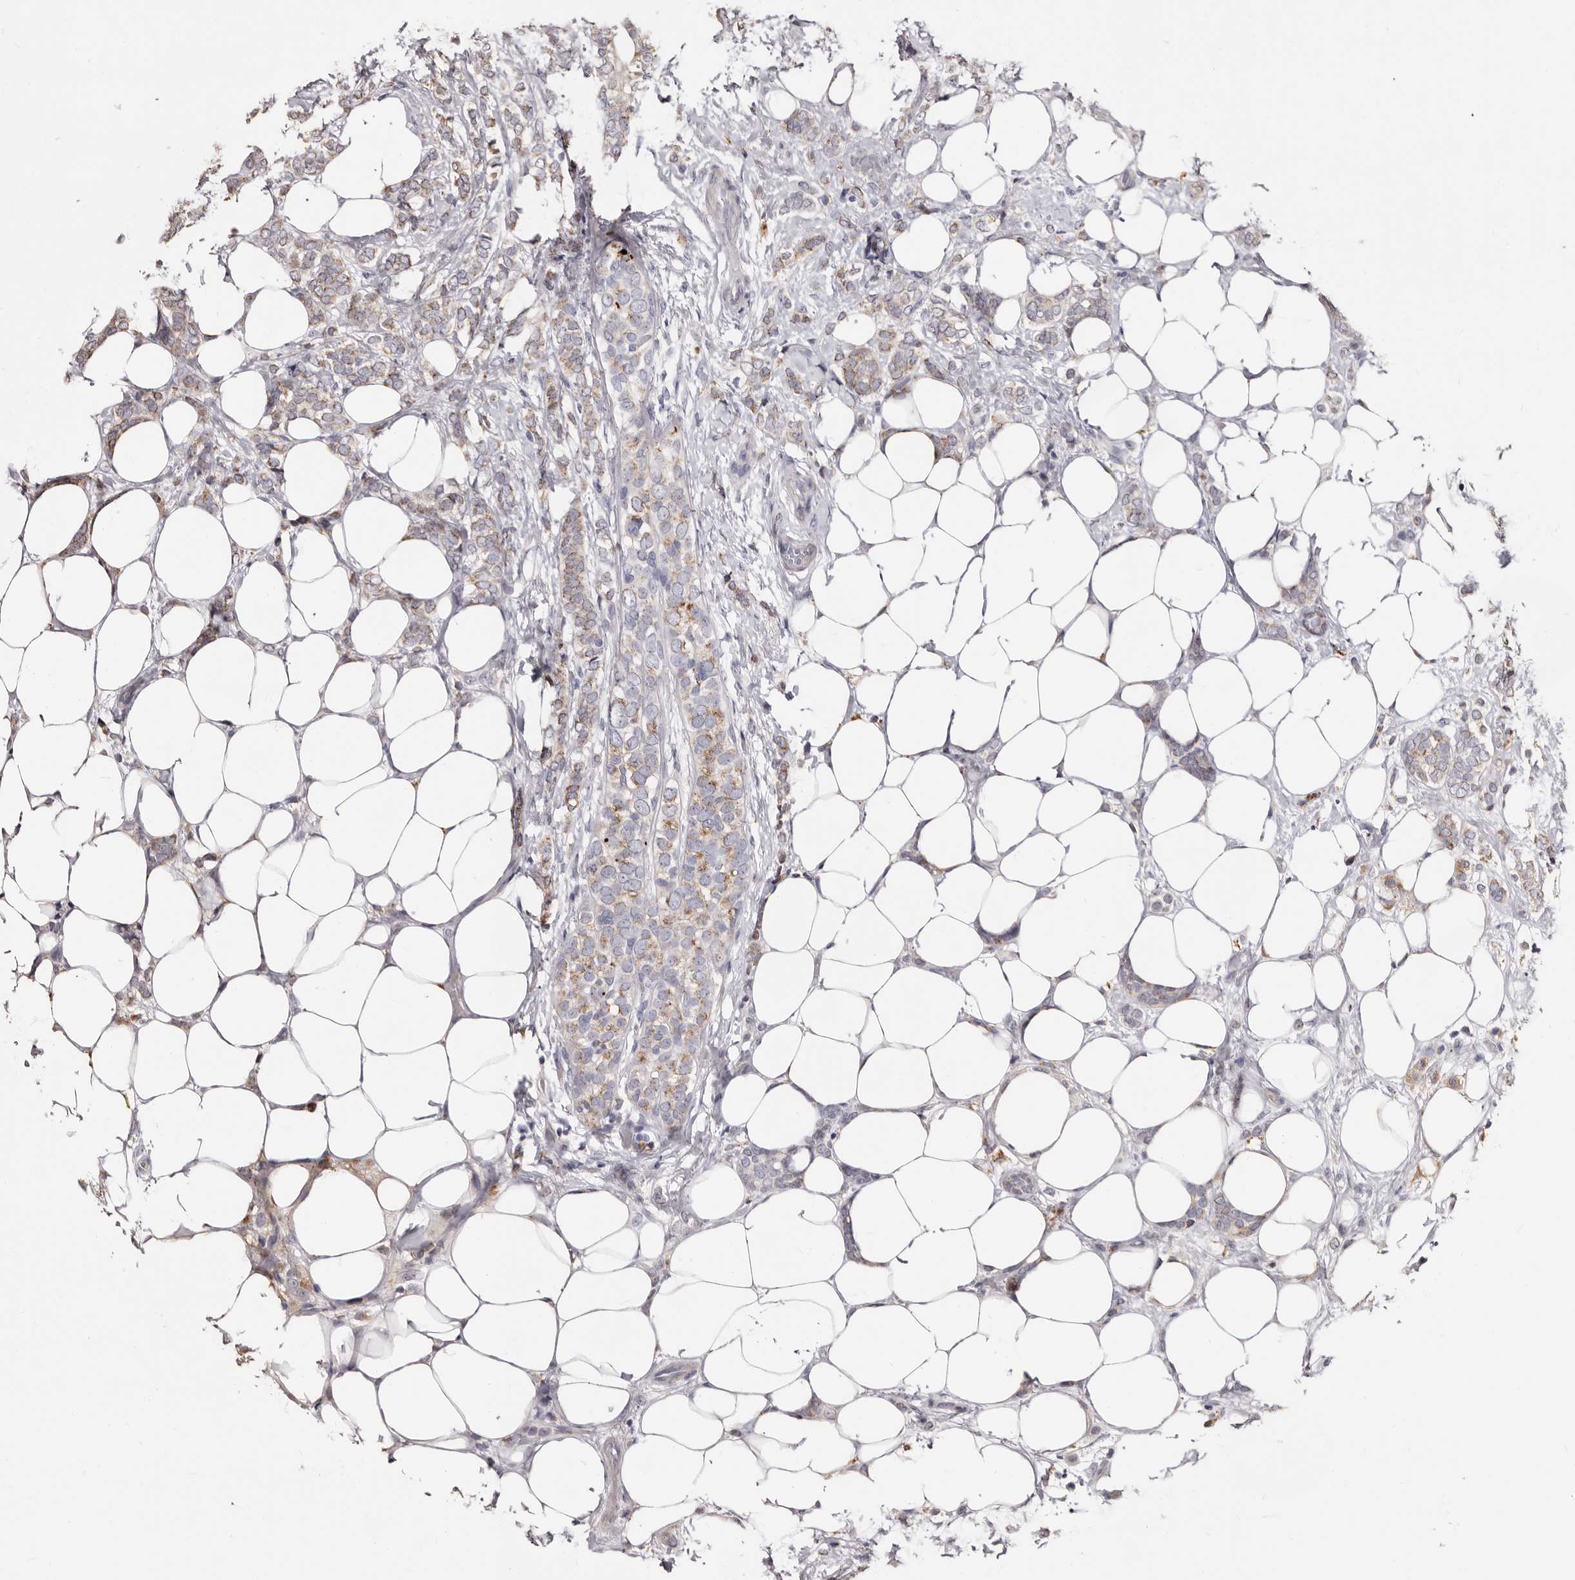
{"staining": {"intensity": "moderate", "quantity": "25%-75%", "location": "cytoplasmic/membranous"}, "tissue": "breast cancer", "cell_type": "Tumor cells", "image_type": "cancer", "snomed": [{"axis": "morphology", "description": "Lobular carcinoma"}, {"axis": "topography", "description": "Breast"}], "caption": "Tumor cells show moderate cytoplasmic/membranous positivity in about 25%-75% of cells in breast lobular carcinoma.", "gene": "PTAFR", "patient": {"sex": "female", "age": 50}}